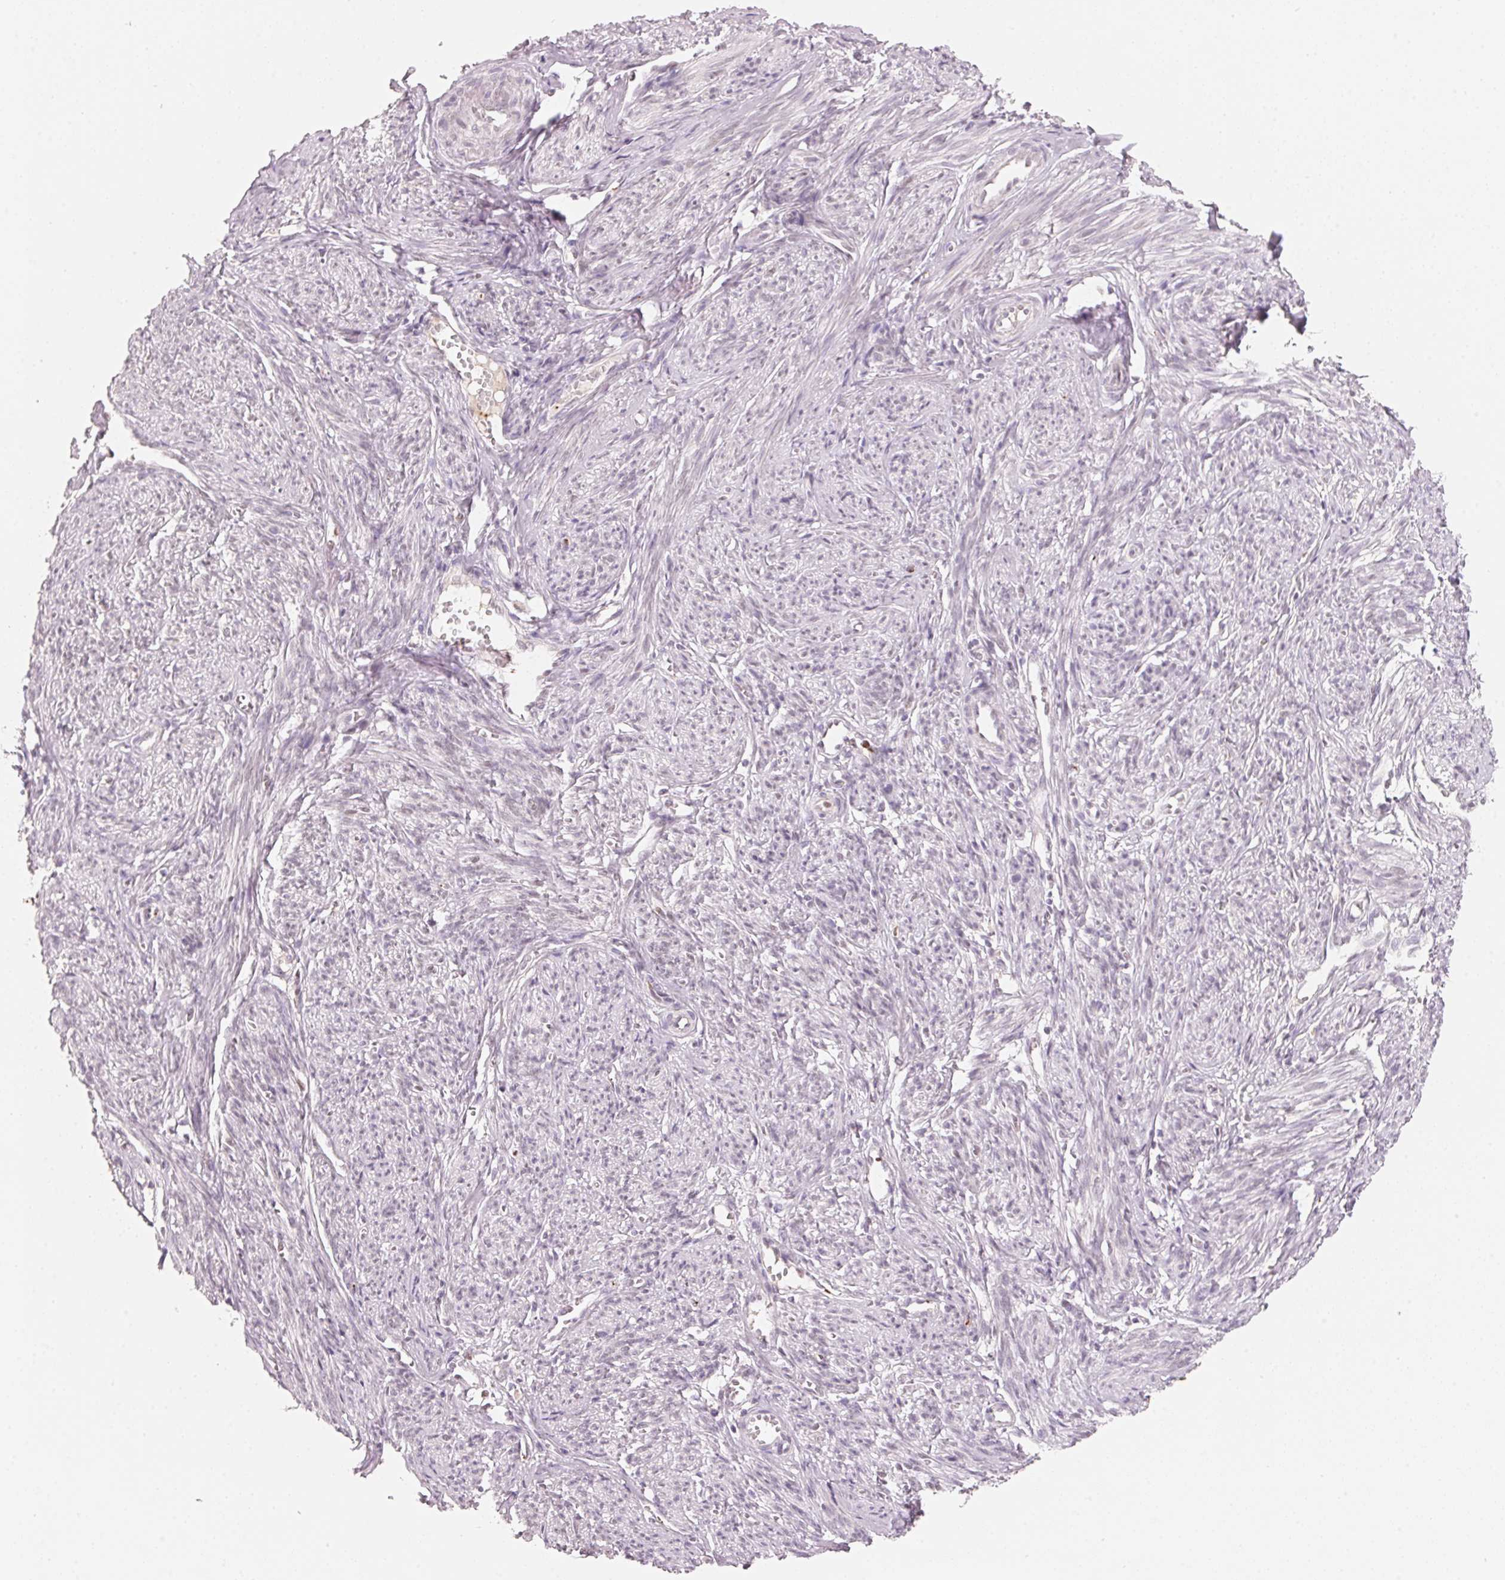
{"staining": {"intensity": "weak", "quantity": "25%-75%", "location": "nuclear"}, "tissue": "smooth muscle", "cell_type": "Smooth muscle cells", "image_type": "normal", "snomed": [{"axis": "morphology", "description": "Normal tissue, NOS"}, {"axis": "topography", "description": "Smooth muscle"}], "caption": "Immunohistochemistry of normal smooth muscle reveals low levels of weak nuclear staining in about 25%-75% of smooth muscle cells. (Stains: DAB in brown, nuclei in blue, Microscopy: brightfield microscopy at high magnification).", "gene": "ARHGAP22", "patient": {"sex": "female", "age": 65}}